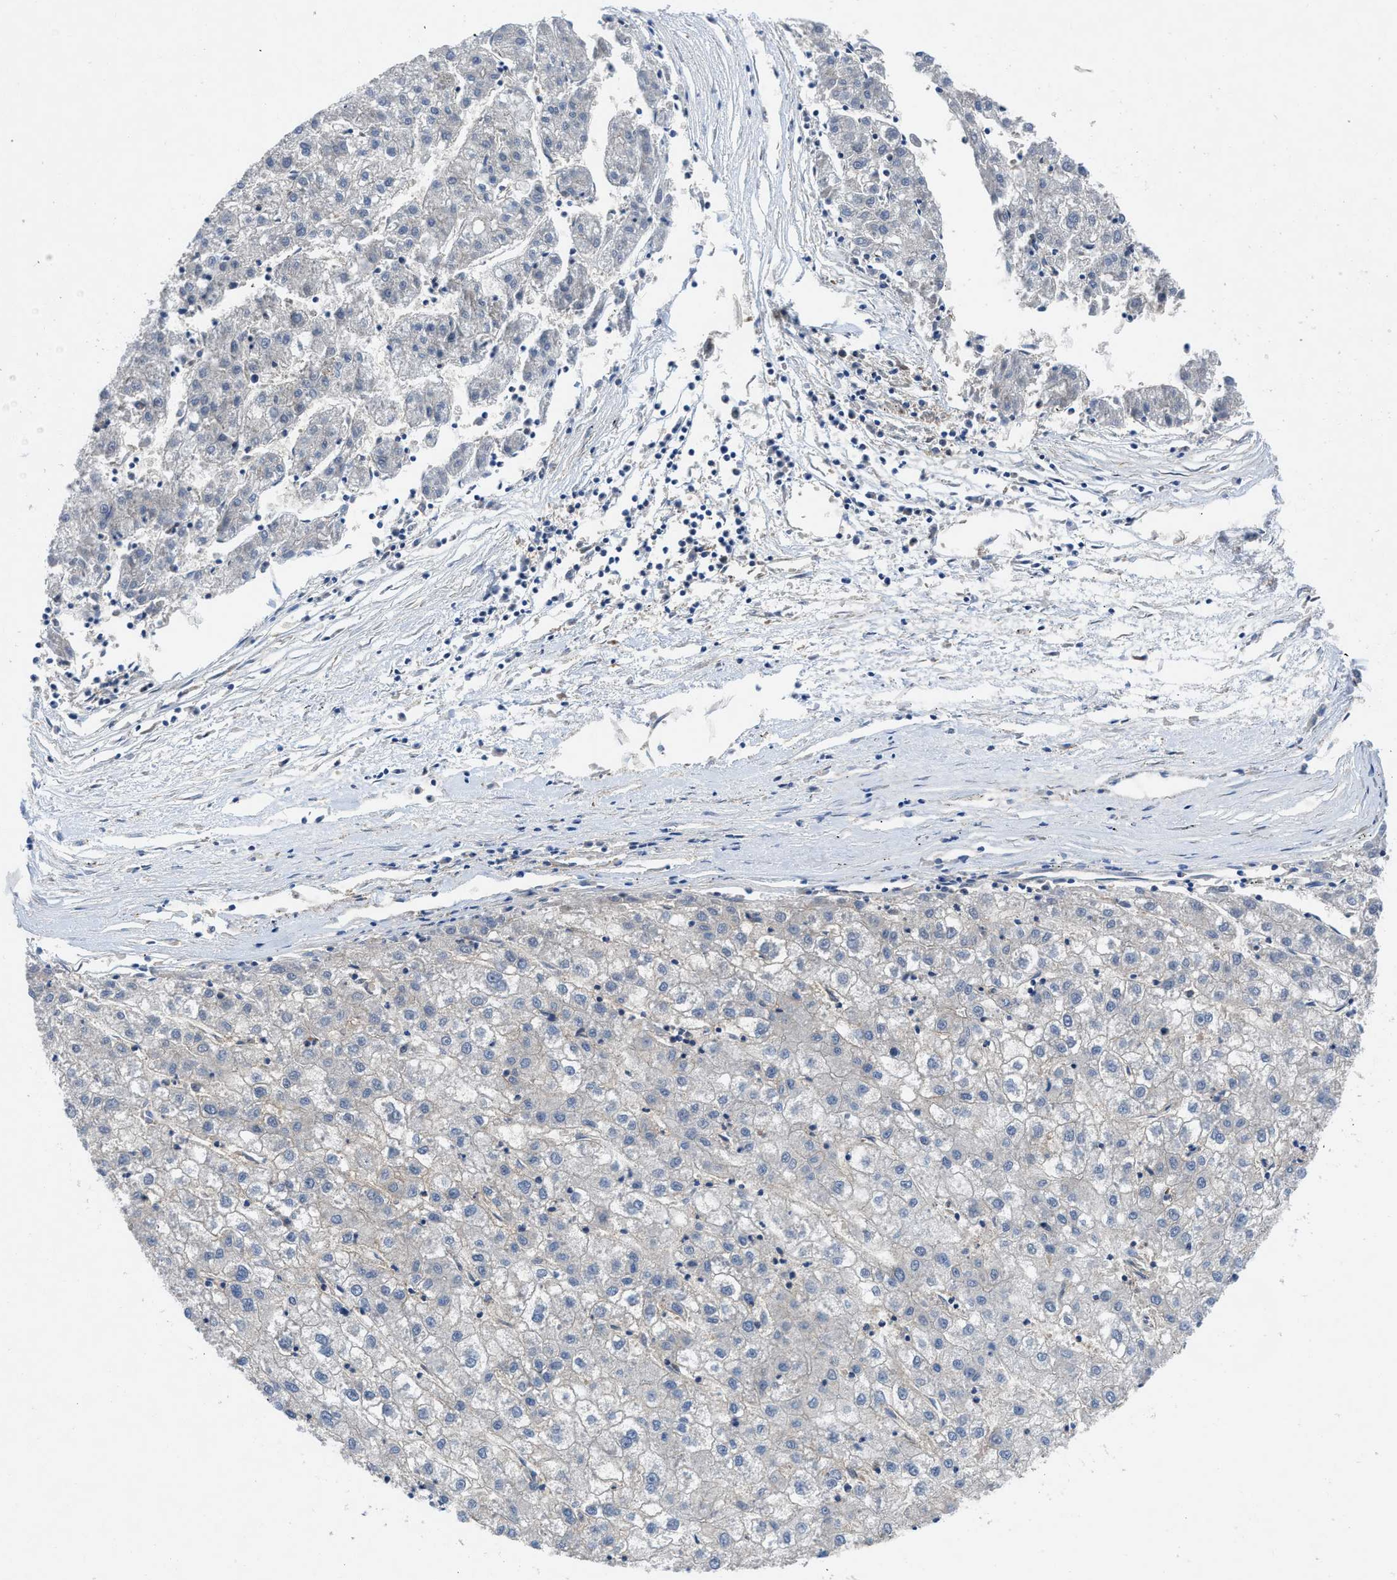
{"staining": {"intensity": "negative", "quantity": "none", "location": "none"}, "tissue": "liver cancer", "cell_type": "Tumor cells", "image_type": "cancer", "snomed": [{"axis": "morphology", "description": "Carcinoma, Hepatocellular, NOS"}, {"axis": "topography", "description": "Liver"}], "caption": "IHC of liver cancer shows no expression in tumor cells.", "gene": "PANX1", "patient": {"sex": "male", "age": 72}}